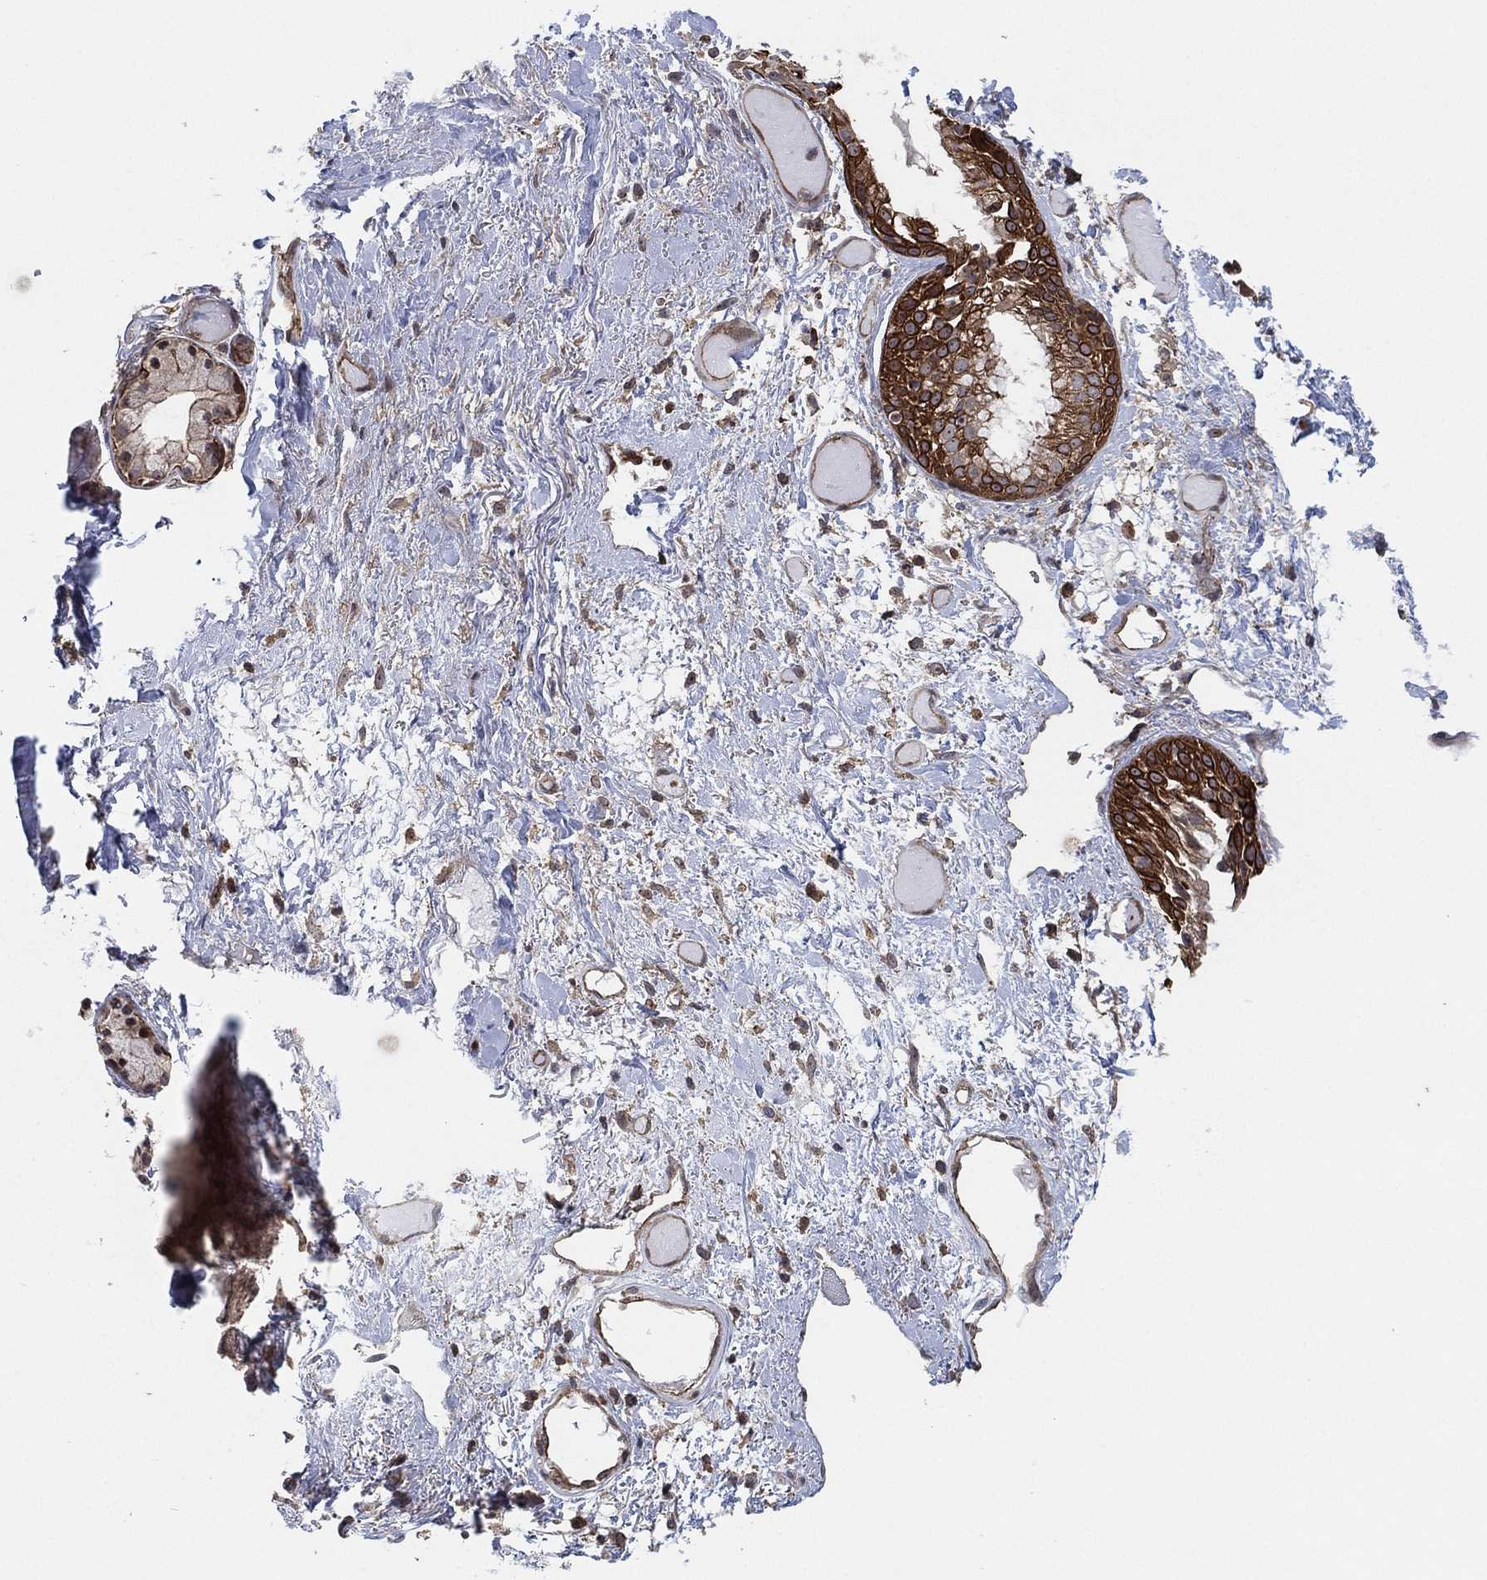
{"staining": {"intensity": "negative", "quantity": "none", "location": "none"}, "tissue": "soft tissue", "cell_type": "Fibroblasts", "image_type": "normal", "snomed": [{"axis": "morphology", "description": "Normal tissue, NOS"}, {"axis": "topography", "description": "Cartilage tissue"}], "caption": "Immunohistochemical staining of benign soft tissue demonstrates no significant positivity in fibroblasts. The staining is performed using DAB brown chromogen with nuclei counter-stained in using hematoxylin.", "gene": "TMCO1", "patient": {"sex": "male", "age": 62}}